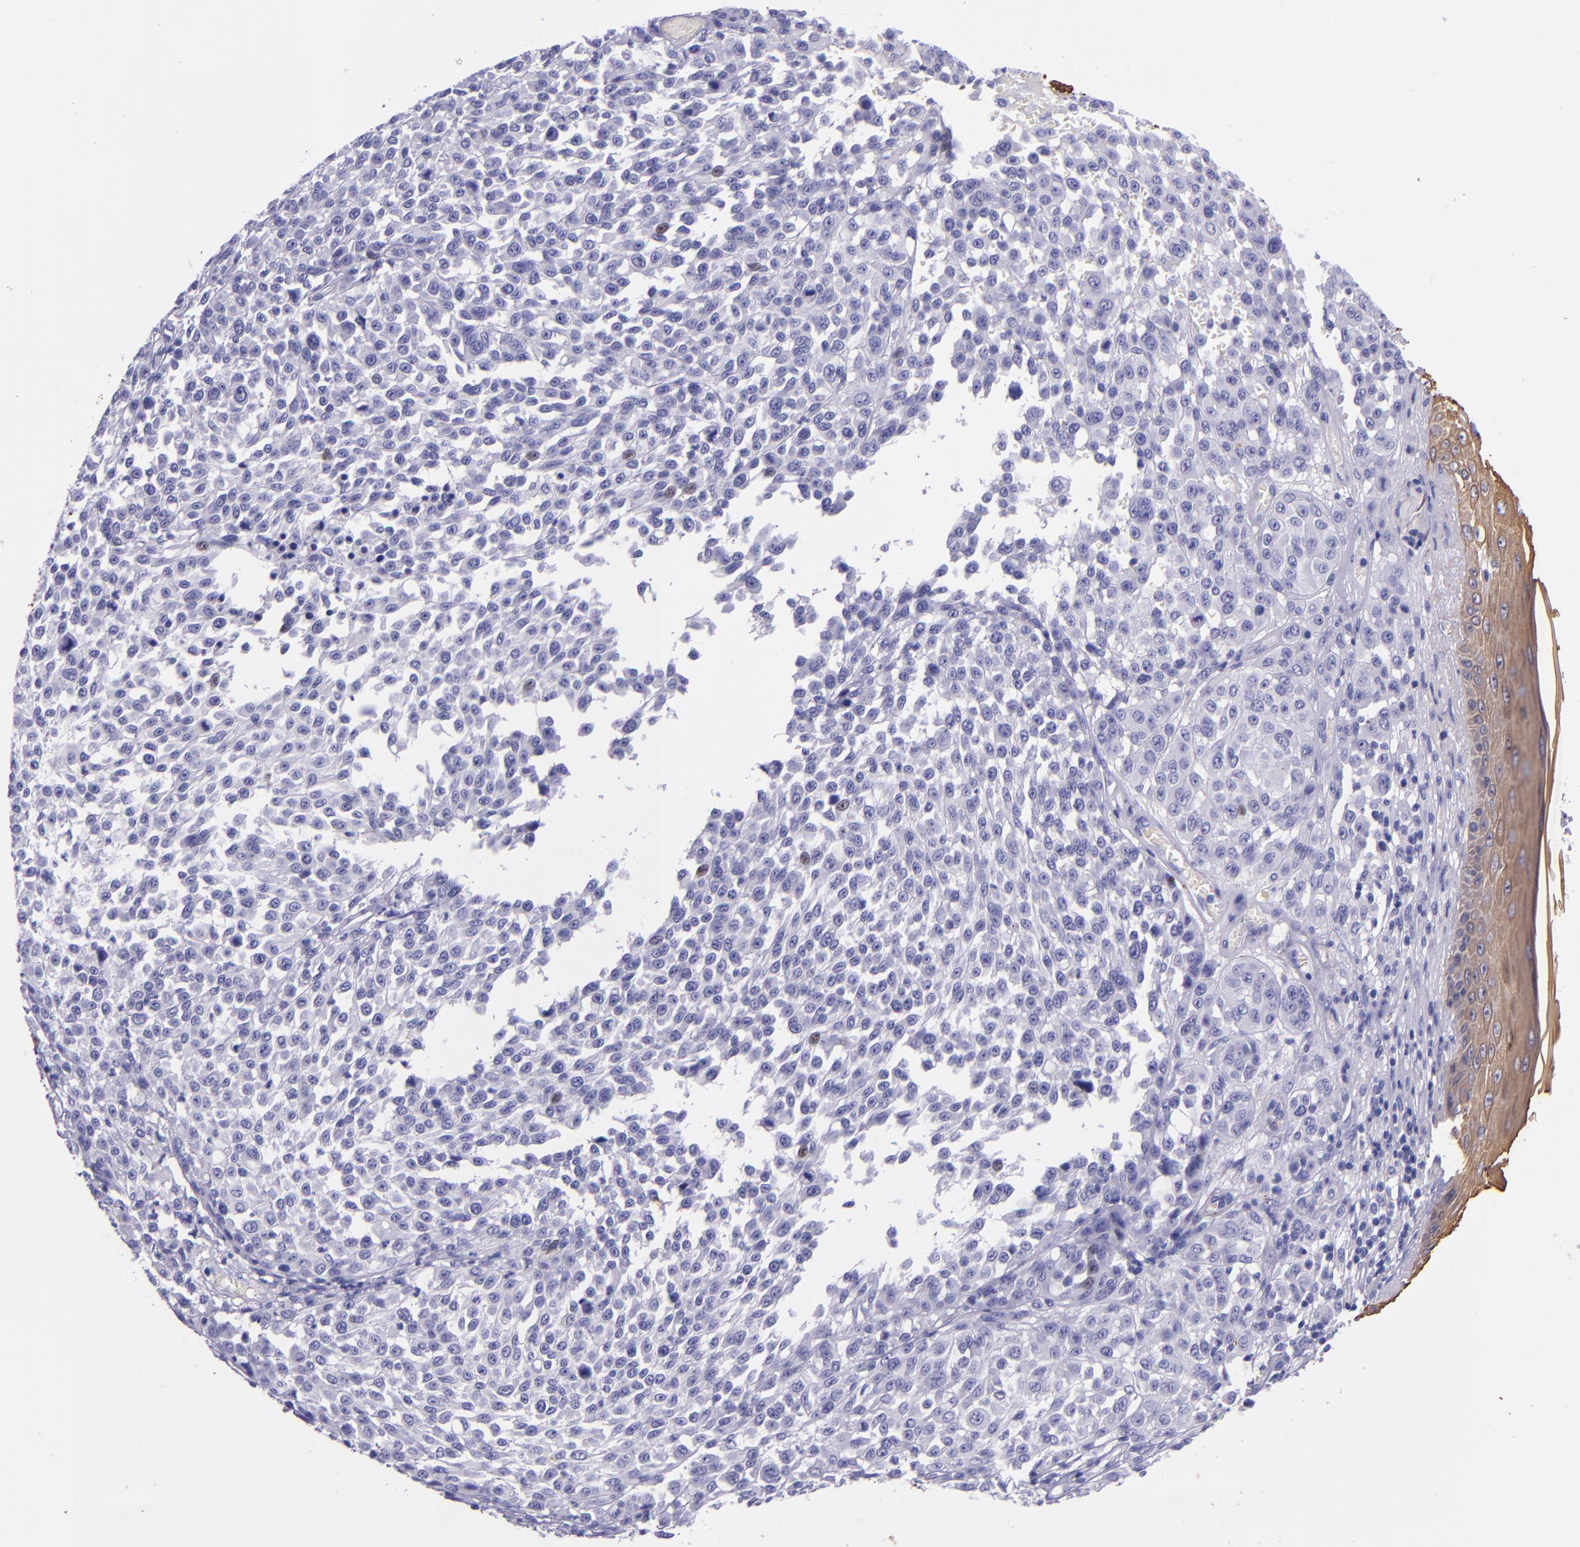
{"staining": {"intensity": "negative", "quantity": "none", "location": "none"}, "tissue": "melanoma", "cell_type": "Tumor cells", "image_type": "cancer", "snomed": [{"axis": "morphology", "description": "Malignant melanoma, NOS"}, {"axis": "topography", "description": "Skin"}], "caption": "Immunohistochemistry (IHC) image of neoplastic tissue: human malignant melanoma stained with DAB (3,3'-diaminobenzidine) demonstrates no significant protein staining in tumor cells.", "gene": "KRT4", "patient": {"sex": "female", "age": 49}}